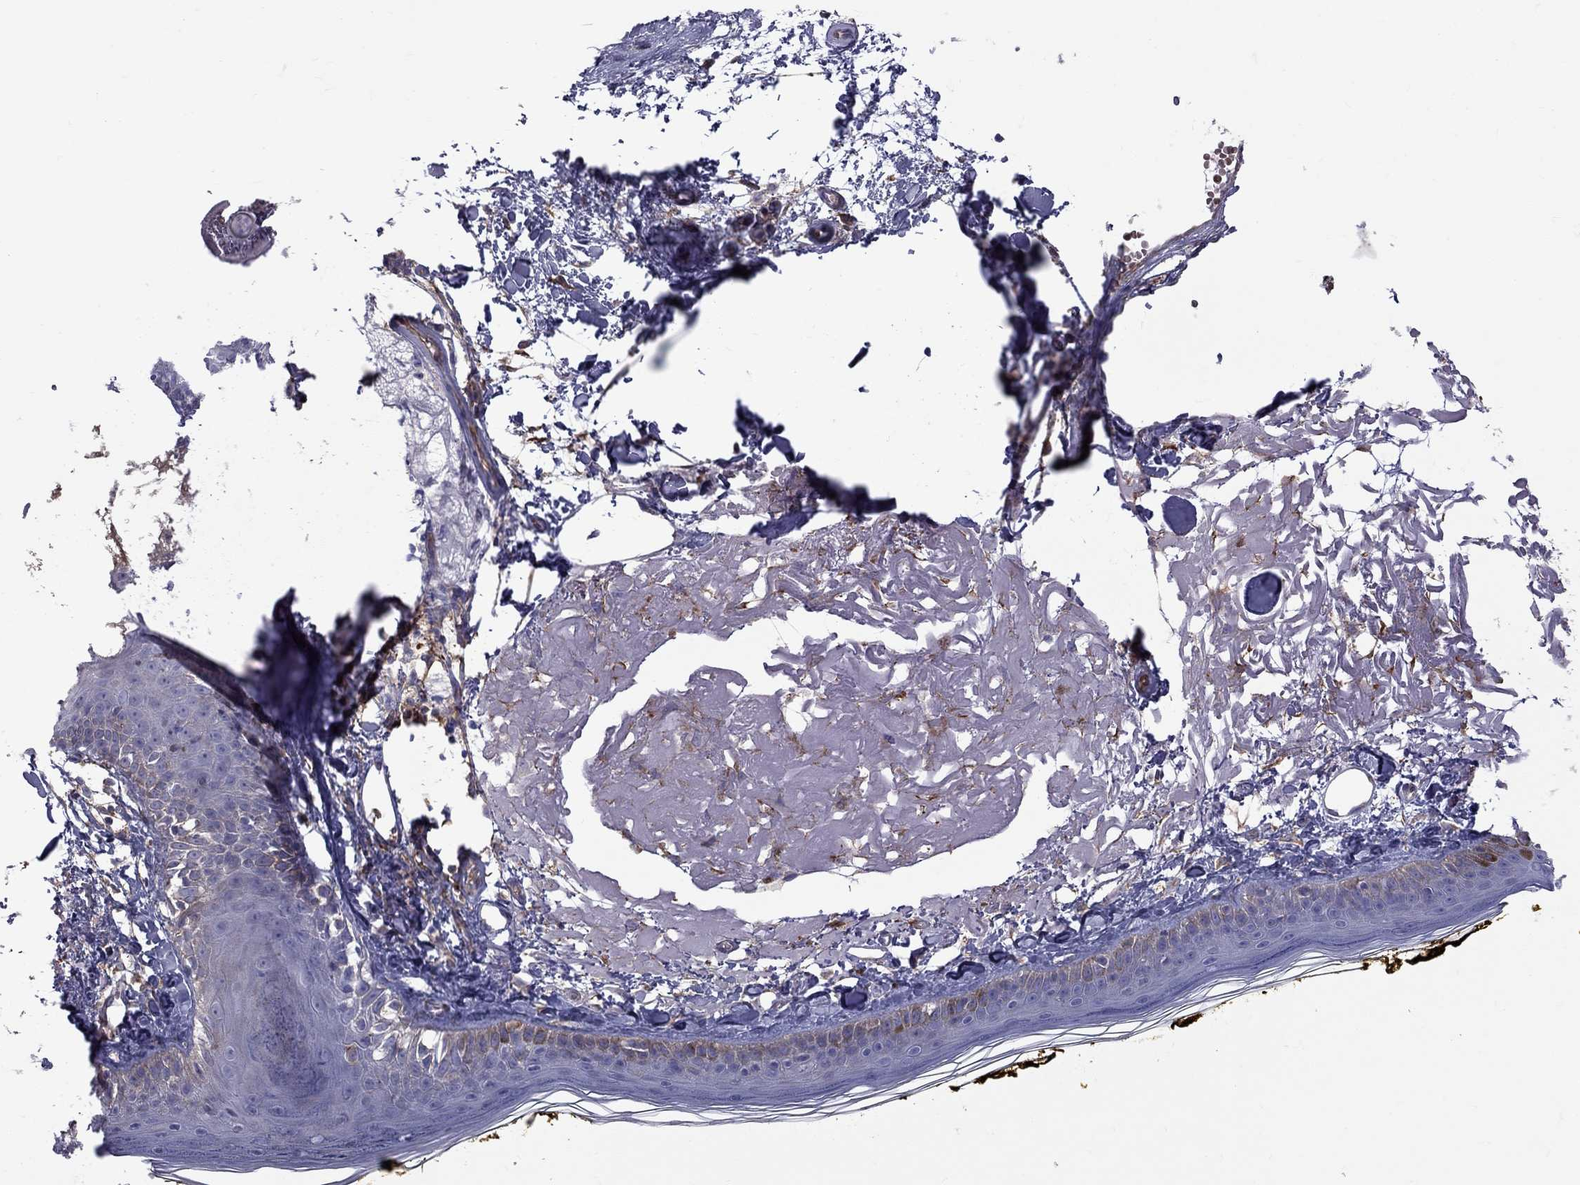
{"staining": {"intensity": "negative", "quantity": "none", "location": "none"}, "tissue": "skin", "cell_type": "Fibroblasts", "image_type": "normal", "snomed": [{"axis": "morphology", "description": "Normal tissue, NOS"}, {"axis": "topography", "description": "Skin"}], "caption": "Fibroblasts show no significant positivity in unremarkable skin. (DAB (3,3'-diaminobenzidine) IHC with hematoxylin counter stain).", "gene": "EIF4E3", "patient": {"sex": "male", "age": 76}}